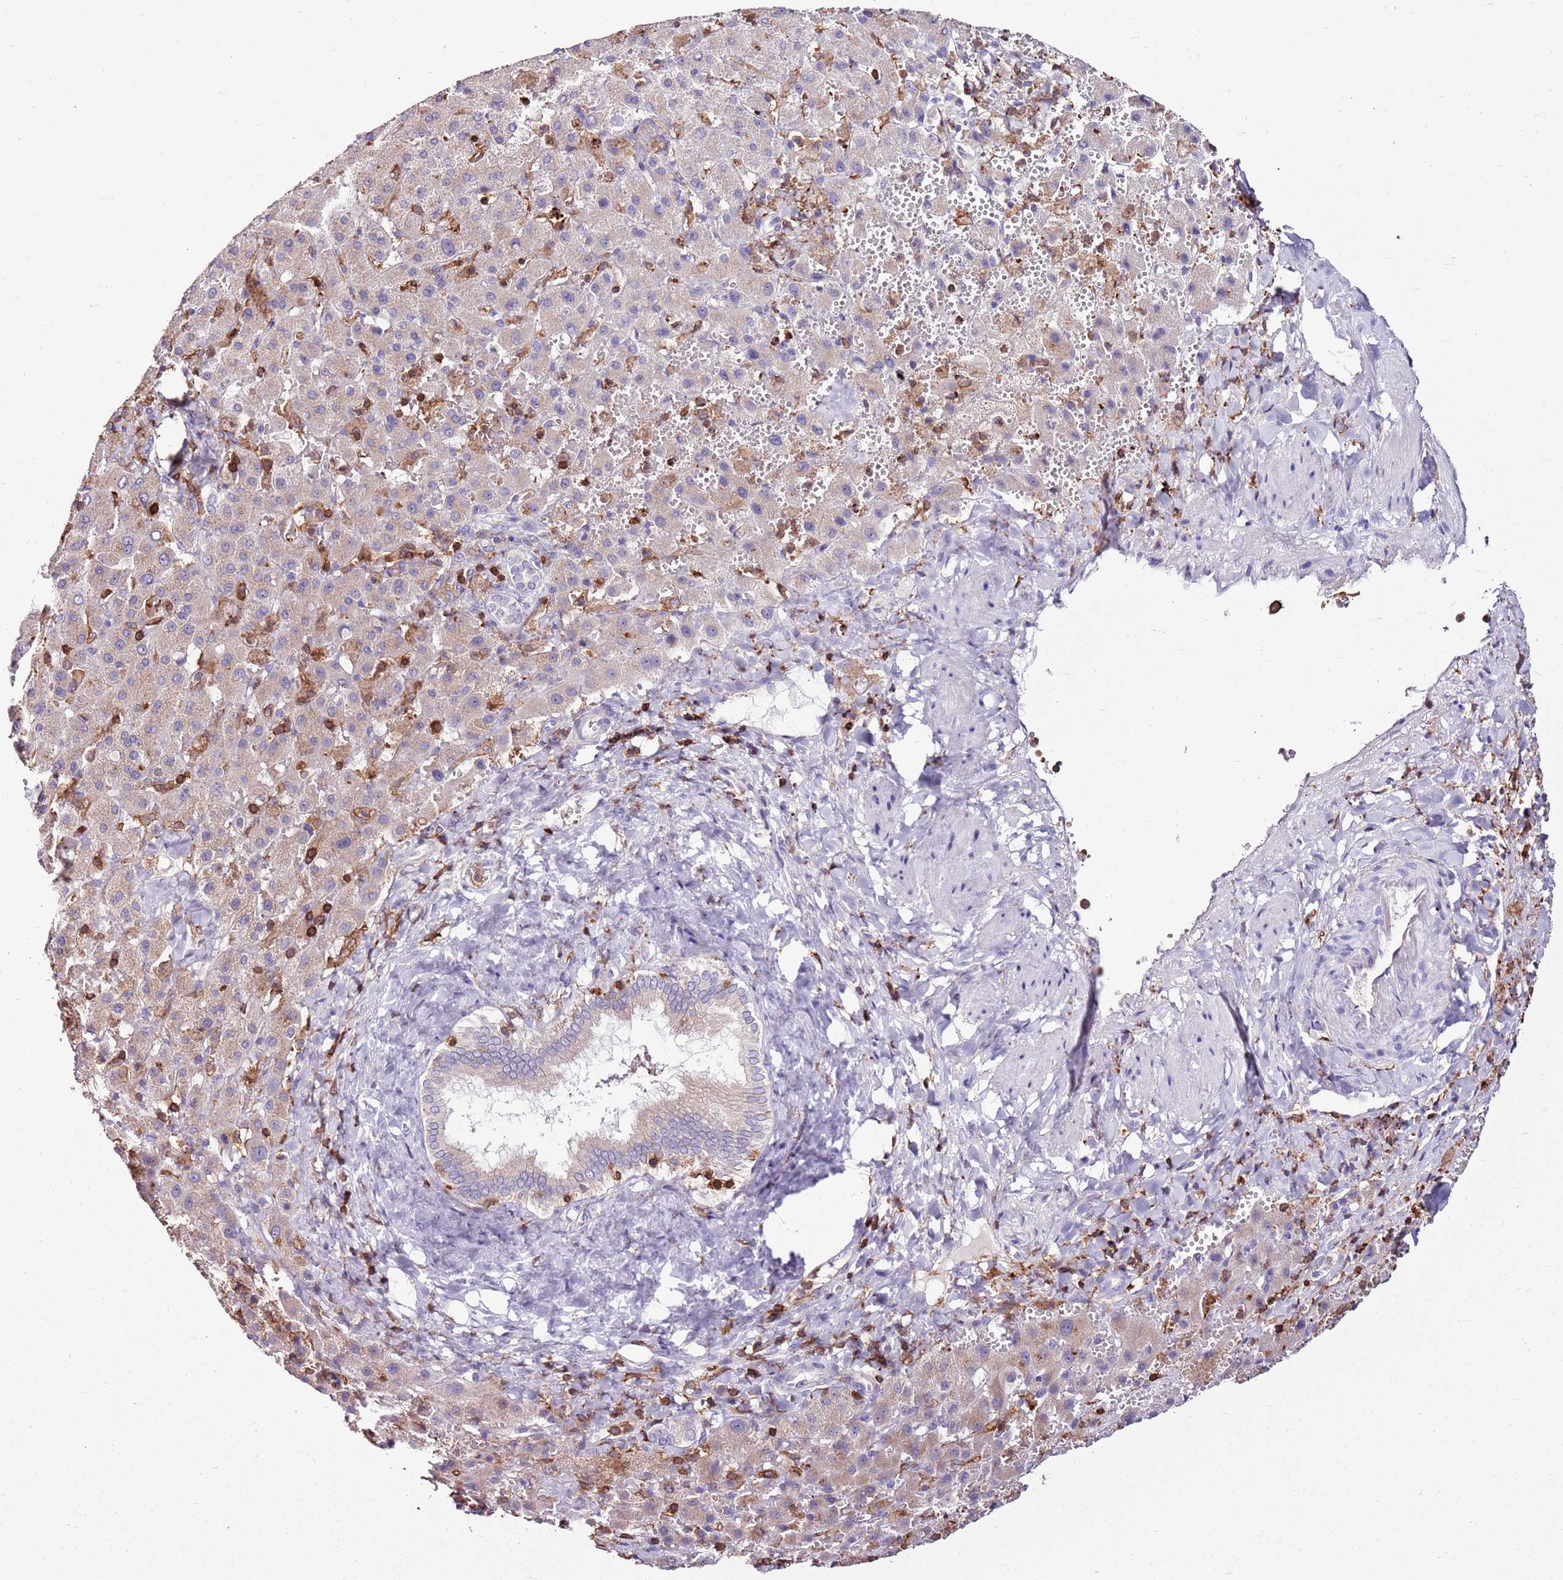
{"staining": {"intensity": "moderate", "quantity": "<25%", "location": "cytoplasmic/membranous"}, "tissue": "liver cancer", "cell_type": "Tumor cells", "image_type": "cancer", "snomed": [{"axis": "morphology", "description": "Carcinoma, Hepatocellular, NOS"}, {"axis": "topography", "description": "Liver"}], "caption": "IHC micrograph of liver cancer stained for a protein (brown), which displays low levels of moderate cytoplasmic/membranous staining in approximately <25% of tumor cells.", "gene": "ZSWIM1", "patient": {"sex": "female", "age": 58}}